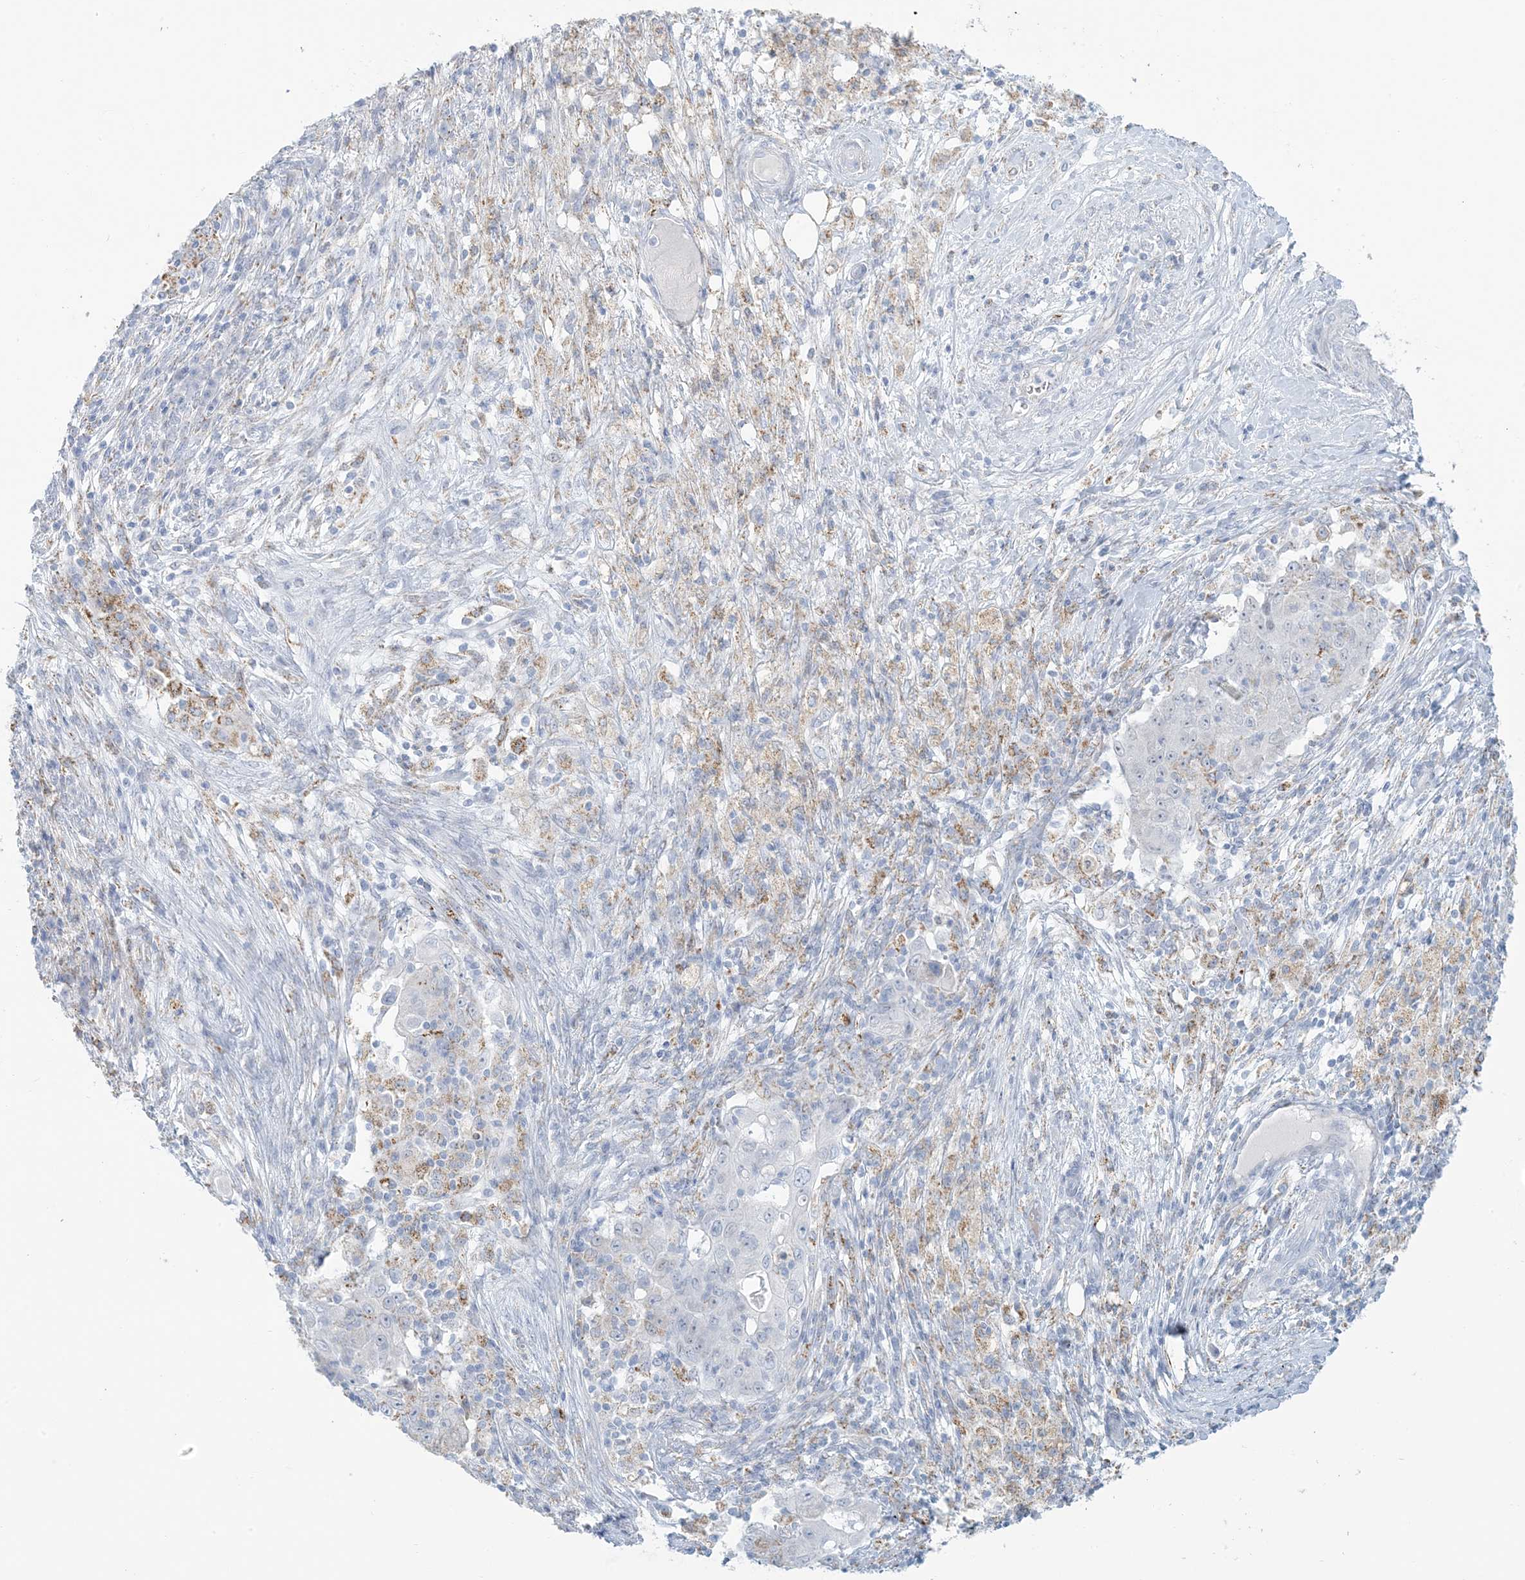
{"staining": {"intensity": "negative", "quantity": "none", "location": "none"}, "tissue": "ovarian cancer", "cell_type": "Tumor cells", "image_type": "cancer", "snomed": [{"axis": "morphology", "description": "Carcinoma, endometroid"}, {"axis": "topography", "description": "Ovary"}], "caption": "Ovarian cancer was stained to show a protein in brown. There is no significant expression in tumor cells.", "gene": "ZDHHC4", "patient": {"sex": "female", "age": 42}}